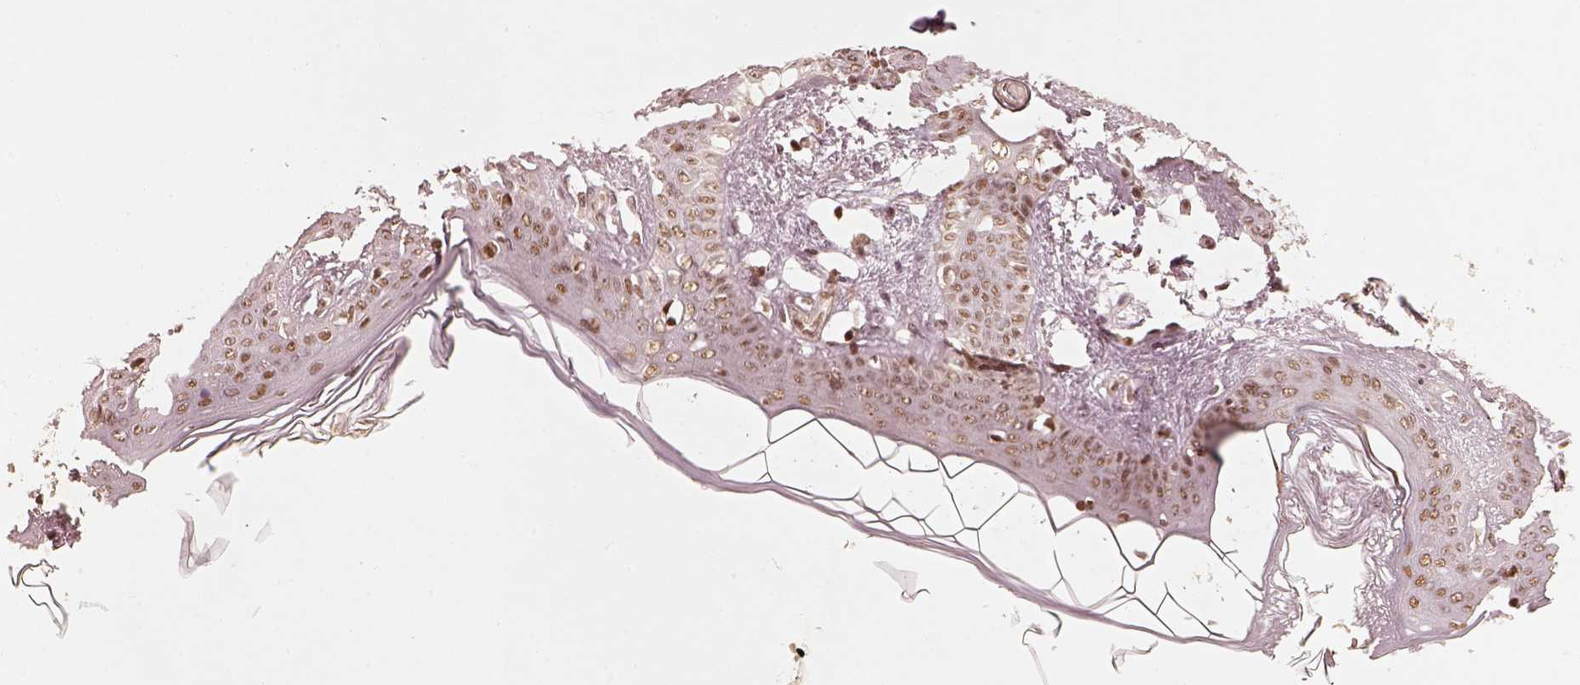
{"staining": {"intensity": "weak", "quantity": "<25%", "location": "nuclear"}, "tissue": "skin", "cell_type": "Fibroblasts", "image_type": "normal", "snomed": [{"axis": "morphology", "description": "Normal tissue, NOS"}, {"axis": "topography", "description": "Skin"}], "caption": "Immunohistochemistry photomicrograph of normal skin: skin stained with DAB displays no significant protein staining in fibroblasts.", "gene": "GMEB2", "patient": {"sex": "female", "age": 34}}